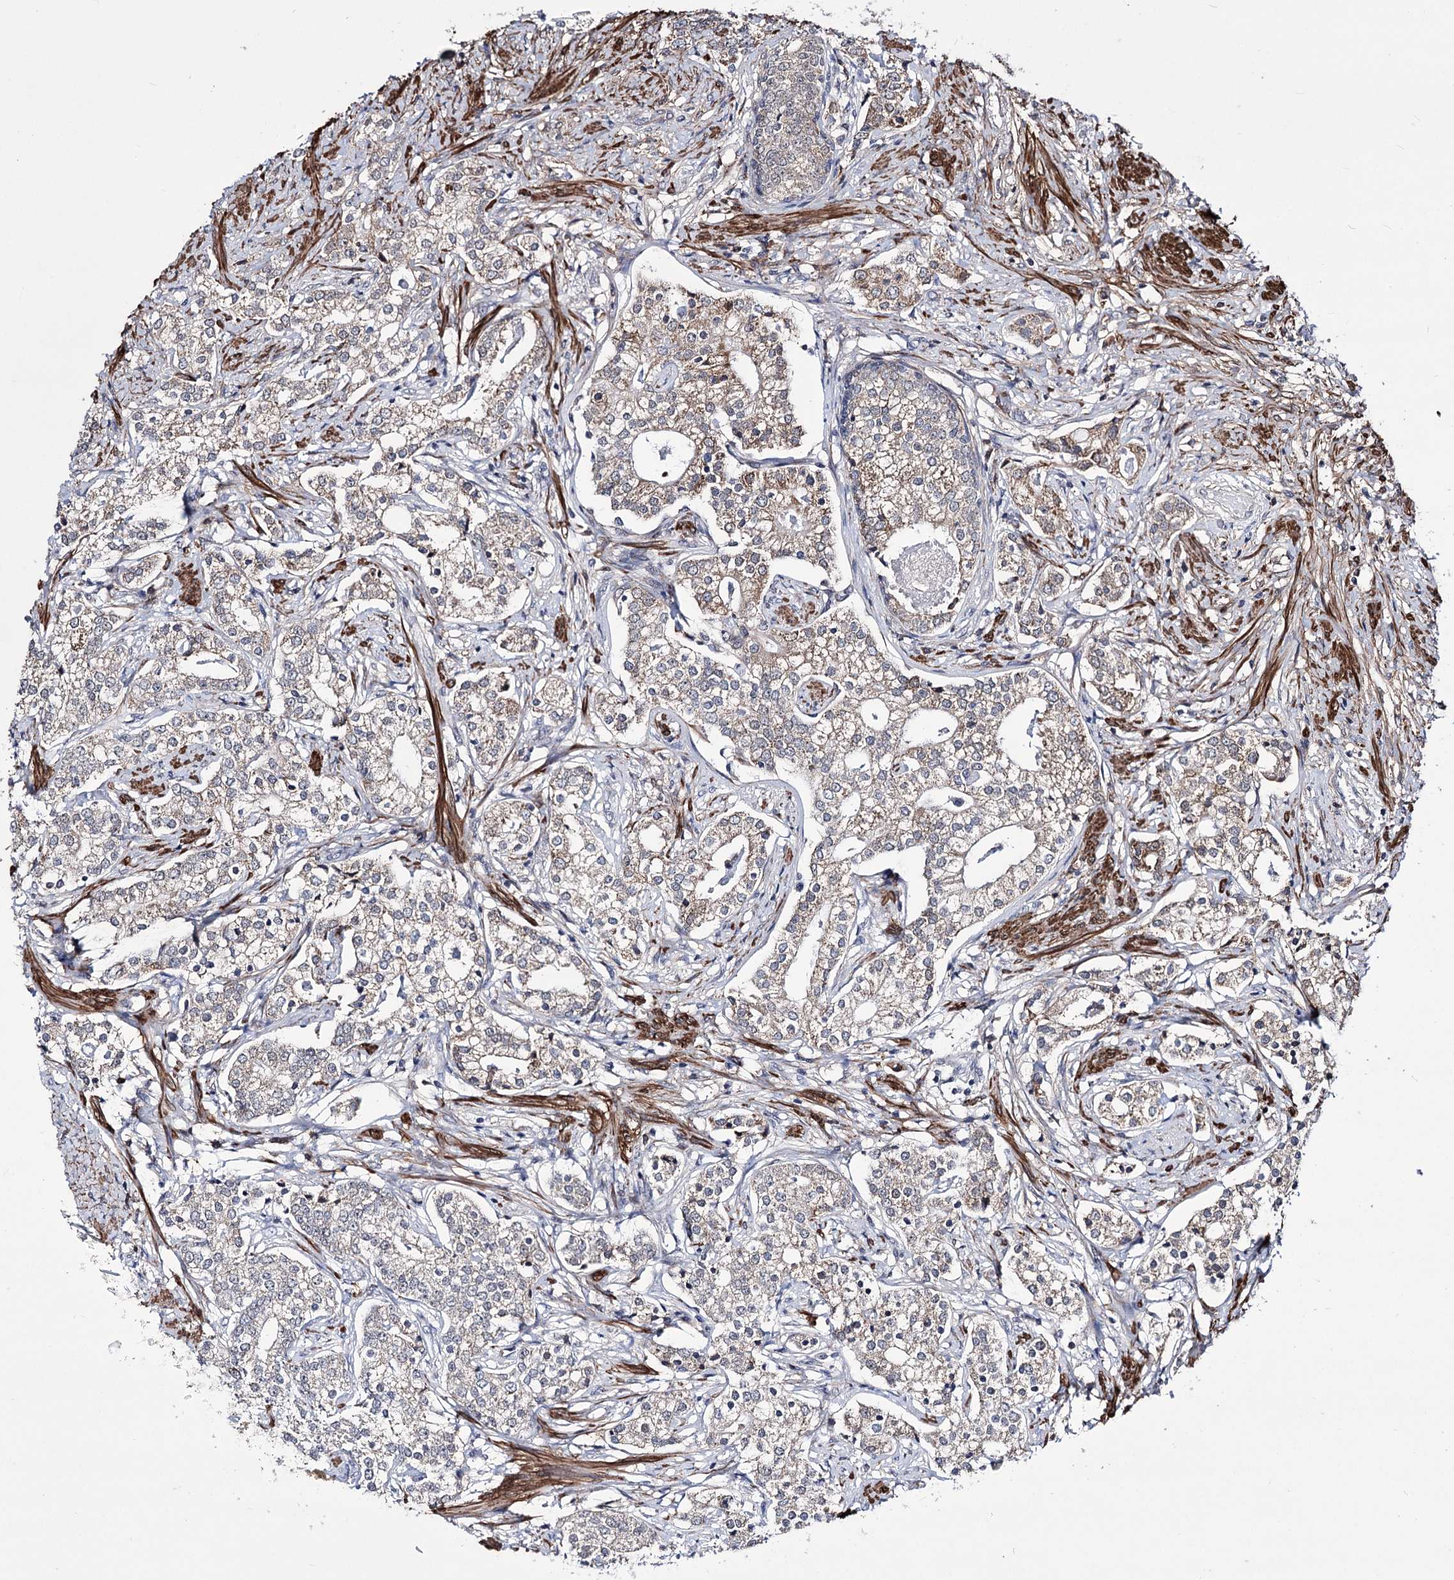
{"staining": {"intensity": "weak", "quantity": ">75%", "location": "cytoplasmic/membranous"}, "tissue": "prostate cancer", "cell_type": "Tumor cells", "image_type": "cancer", "snomed": [{"axis": "morphology", "description": "Adenocarcinoma, High grade"}, {"axis": "topography", "description": "Prostate"}], "caption": "Protein staining of prostate cancer (high-grade adenocarcinoma) tissue reveals weak cytoplasmic/membranous positivity in about >75% of tumor cells.", "gene": "PPRC1", "patient": {"sex": "male", "age": 69}}